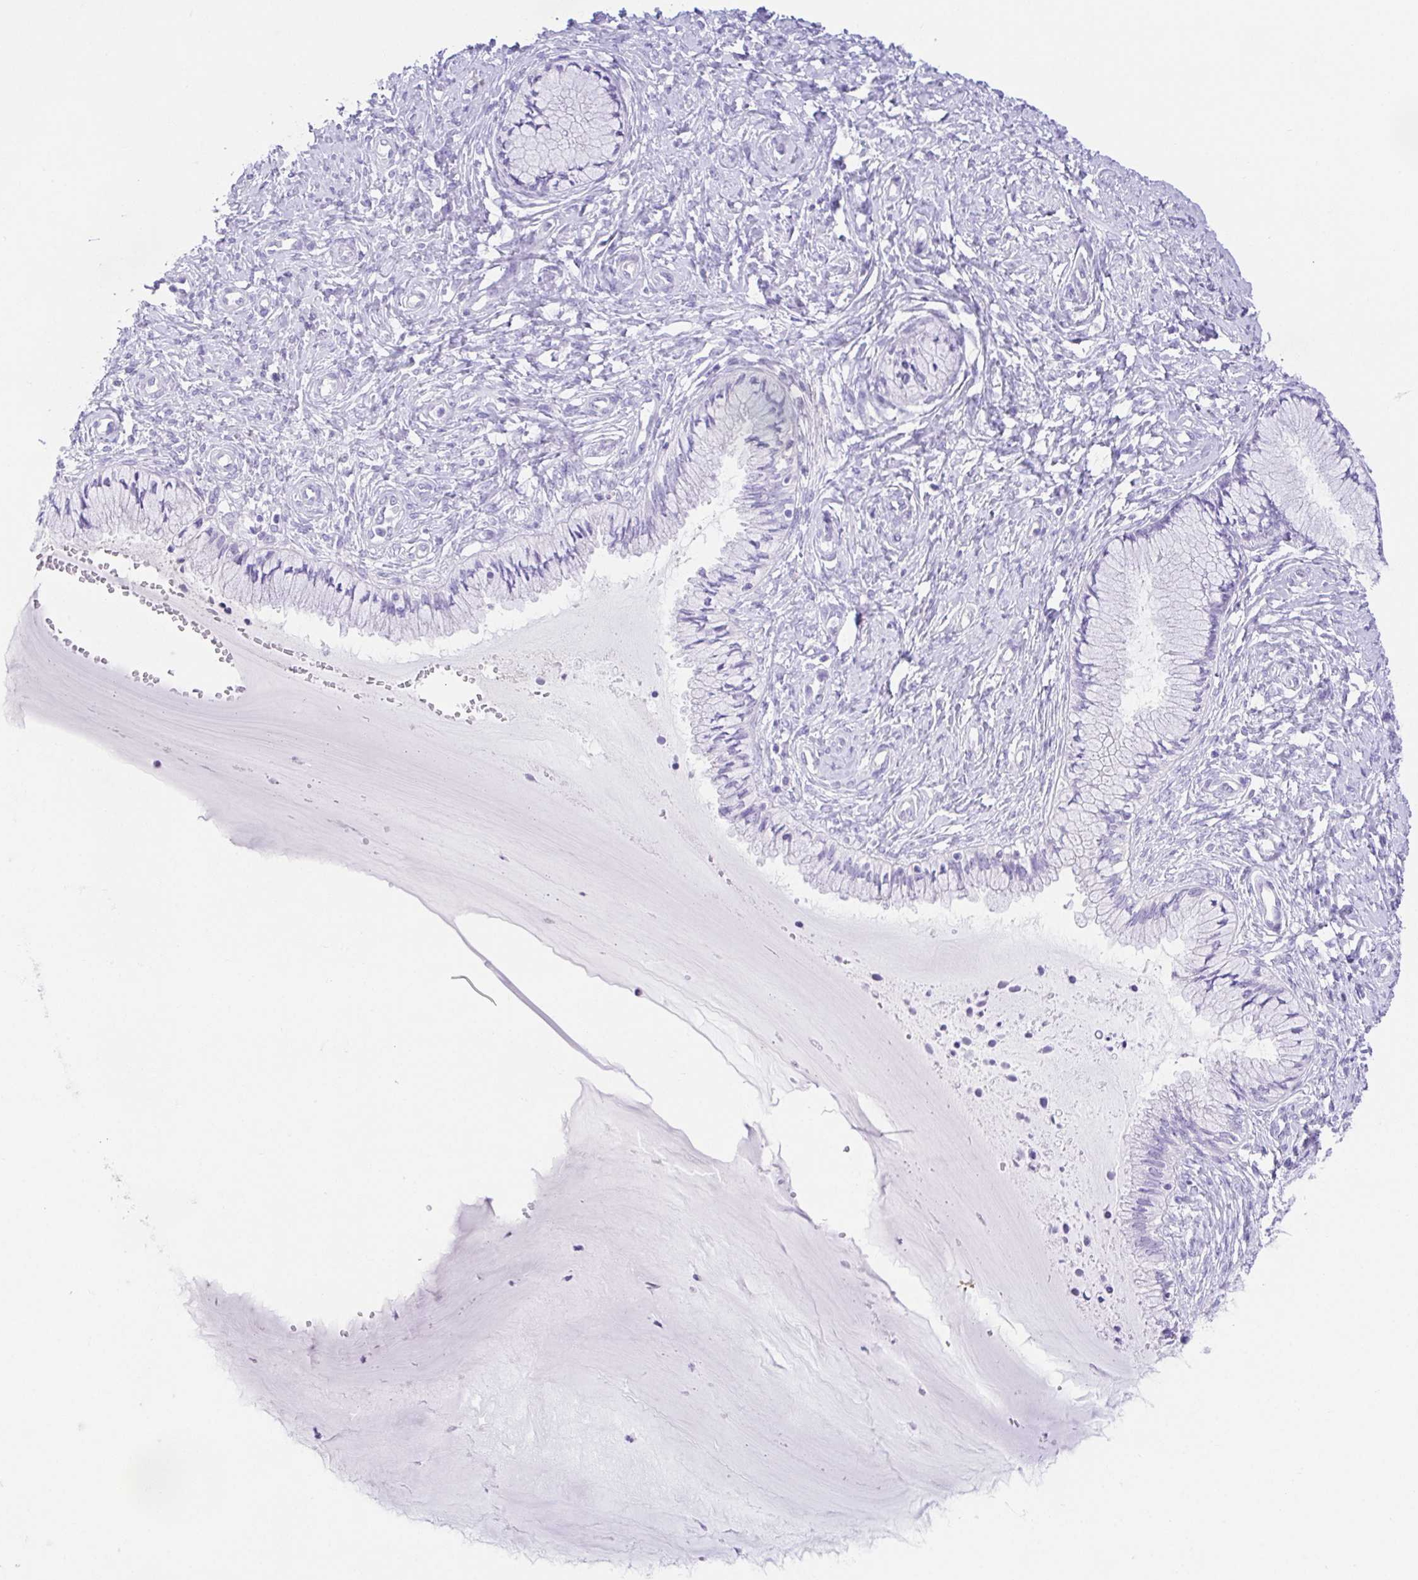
{"staining": {"intensity": "negative", "quantity": "none", "location": "none"}, "tissue": "cervix", "cell_type": "Glandular cells", "image_type": "normal", "snomed": [{"axis": "morphology", "description": "Normal tissue, NOS"}, {"axis": "topography", "description": "Cervix"}], "caption": "IHC photomicrograph of normal cervix: cervix stained with DAB (3,3'-diaminobenzidine) demonstrates no significant protein positivity in glandular cells.", "gene": "SPATA4", "patient": {"sex": "female", "age": 37}}